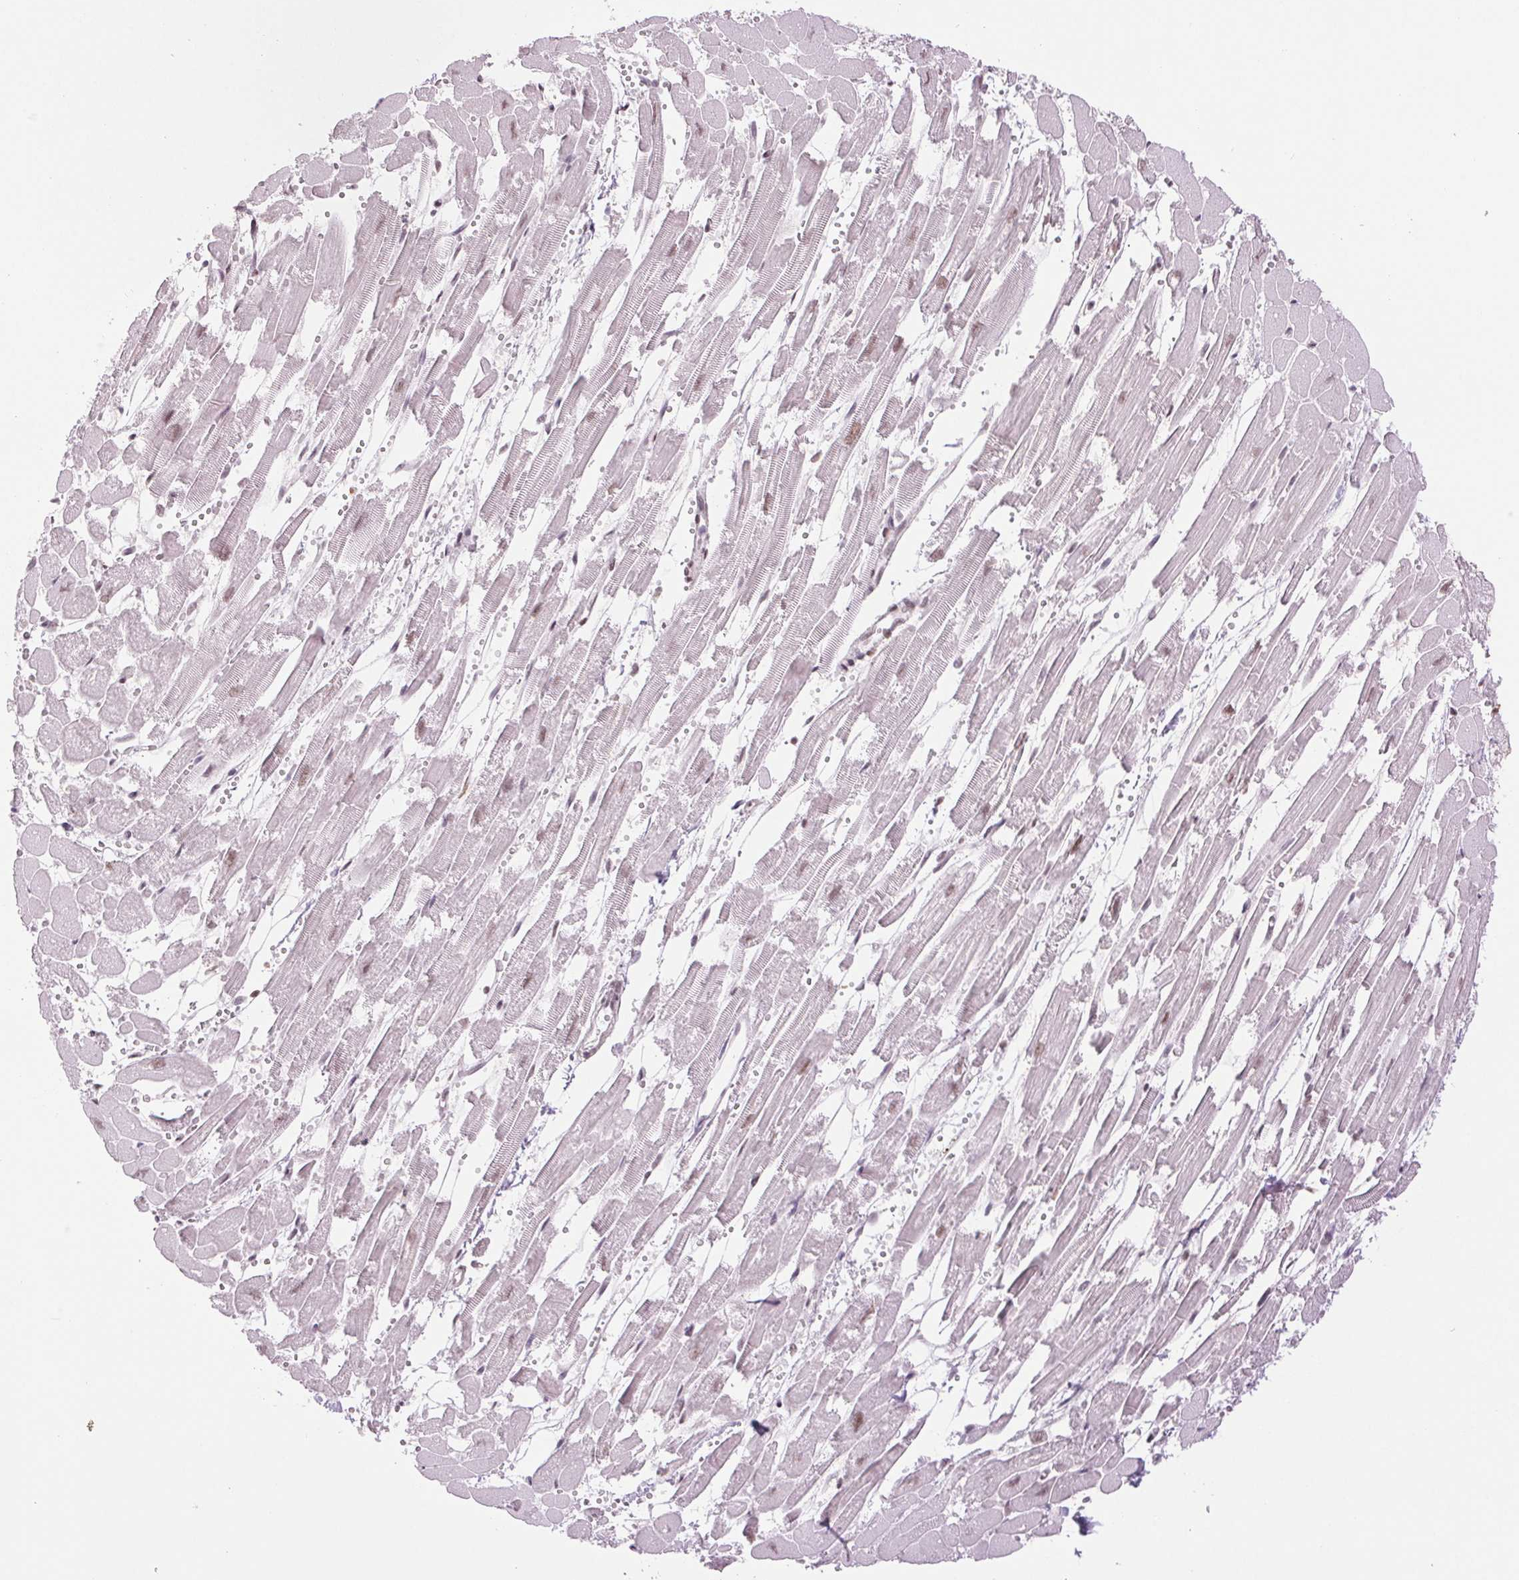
{"staining": {"intensity": "weak", "quantity": "25%-75%", "location": "nuclear"}, "tissue": "heart muscle", "cell_type": "Cardiomyocytes", "image_type": "normal", "snomed": [{"axis": "morphology", "description": "Normal tissue, NOS"}, {"axis": "topography", "description": "Heart"}], "caption": "Heart muscle stained with DAB immunohistochemistry exhibits low levels of weak nuclear staining in about 25%-75% of cardiomyocytes. The staining was performed using DAB to visualize the protein expression in brown, while the nuclei were stained in blue with hematoxylin (Magnification: 20x).", "gene": "ZFR2", "patient": {"sex": "female", "age": 52}}